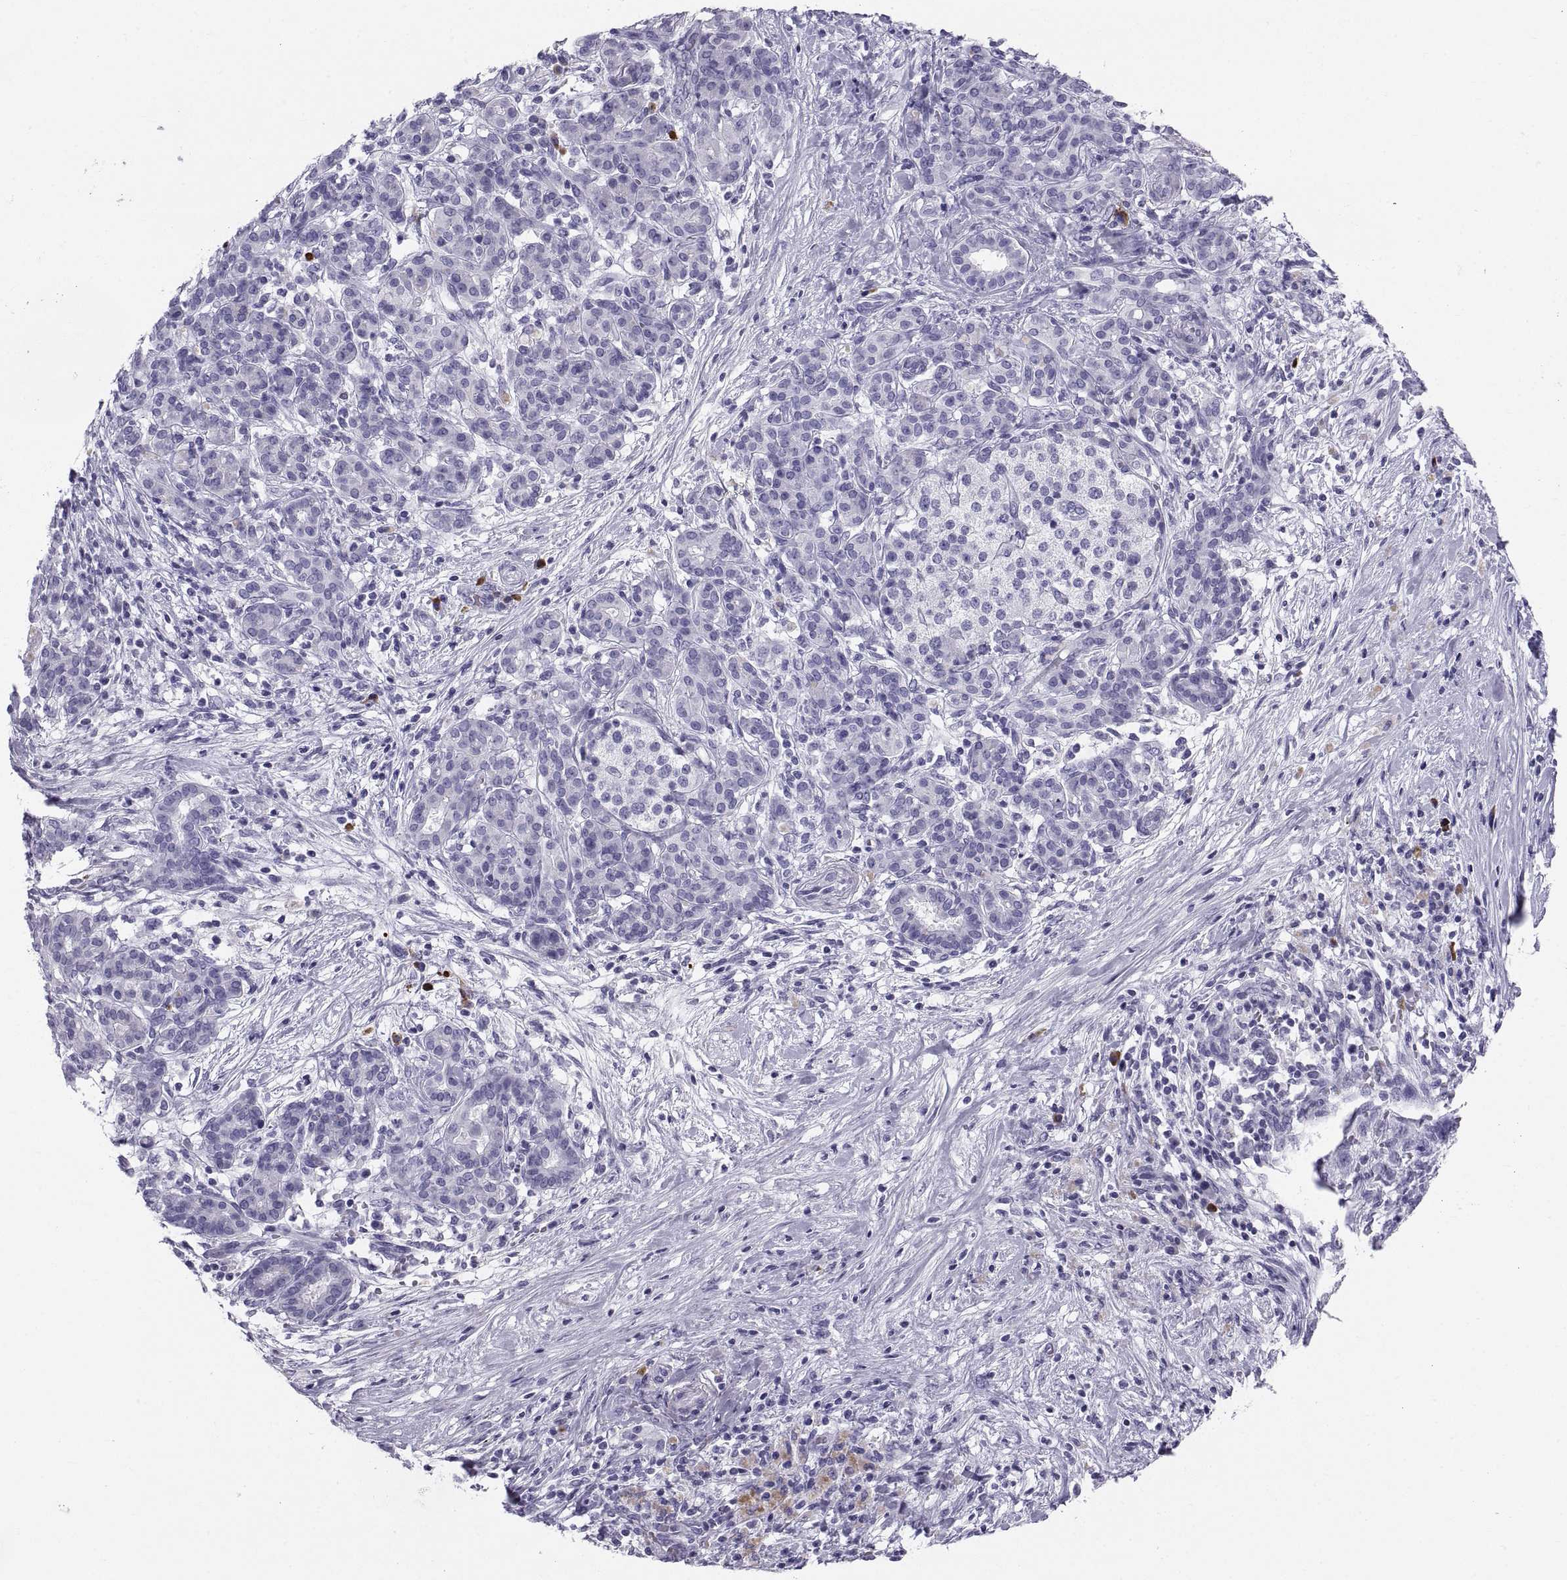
{"staining": {"intensity": "negative", "quantity": "none", "location": "none"}, "tissue": "pancreatic cancer", "cell_type": "Tumor cells", "image_type": "cancer", "snomed": [{"axis": "morphology", "description": "Adenocarcinoma, NOS"}, {"axis": "topography", "description": "Pancreas"}], "caption": "A photomicrograph of human pancreatic cancer is negative for staining in tumor cells.", "gene": "CT47A10", "patient": {"sex": "male", "age": 44}}